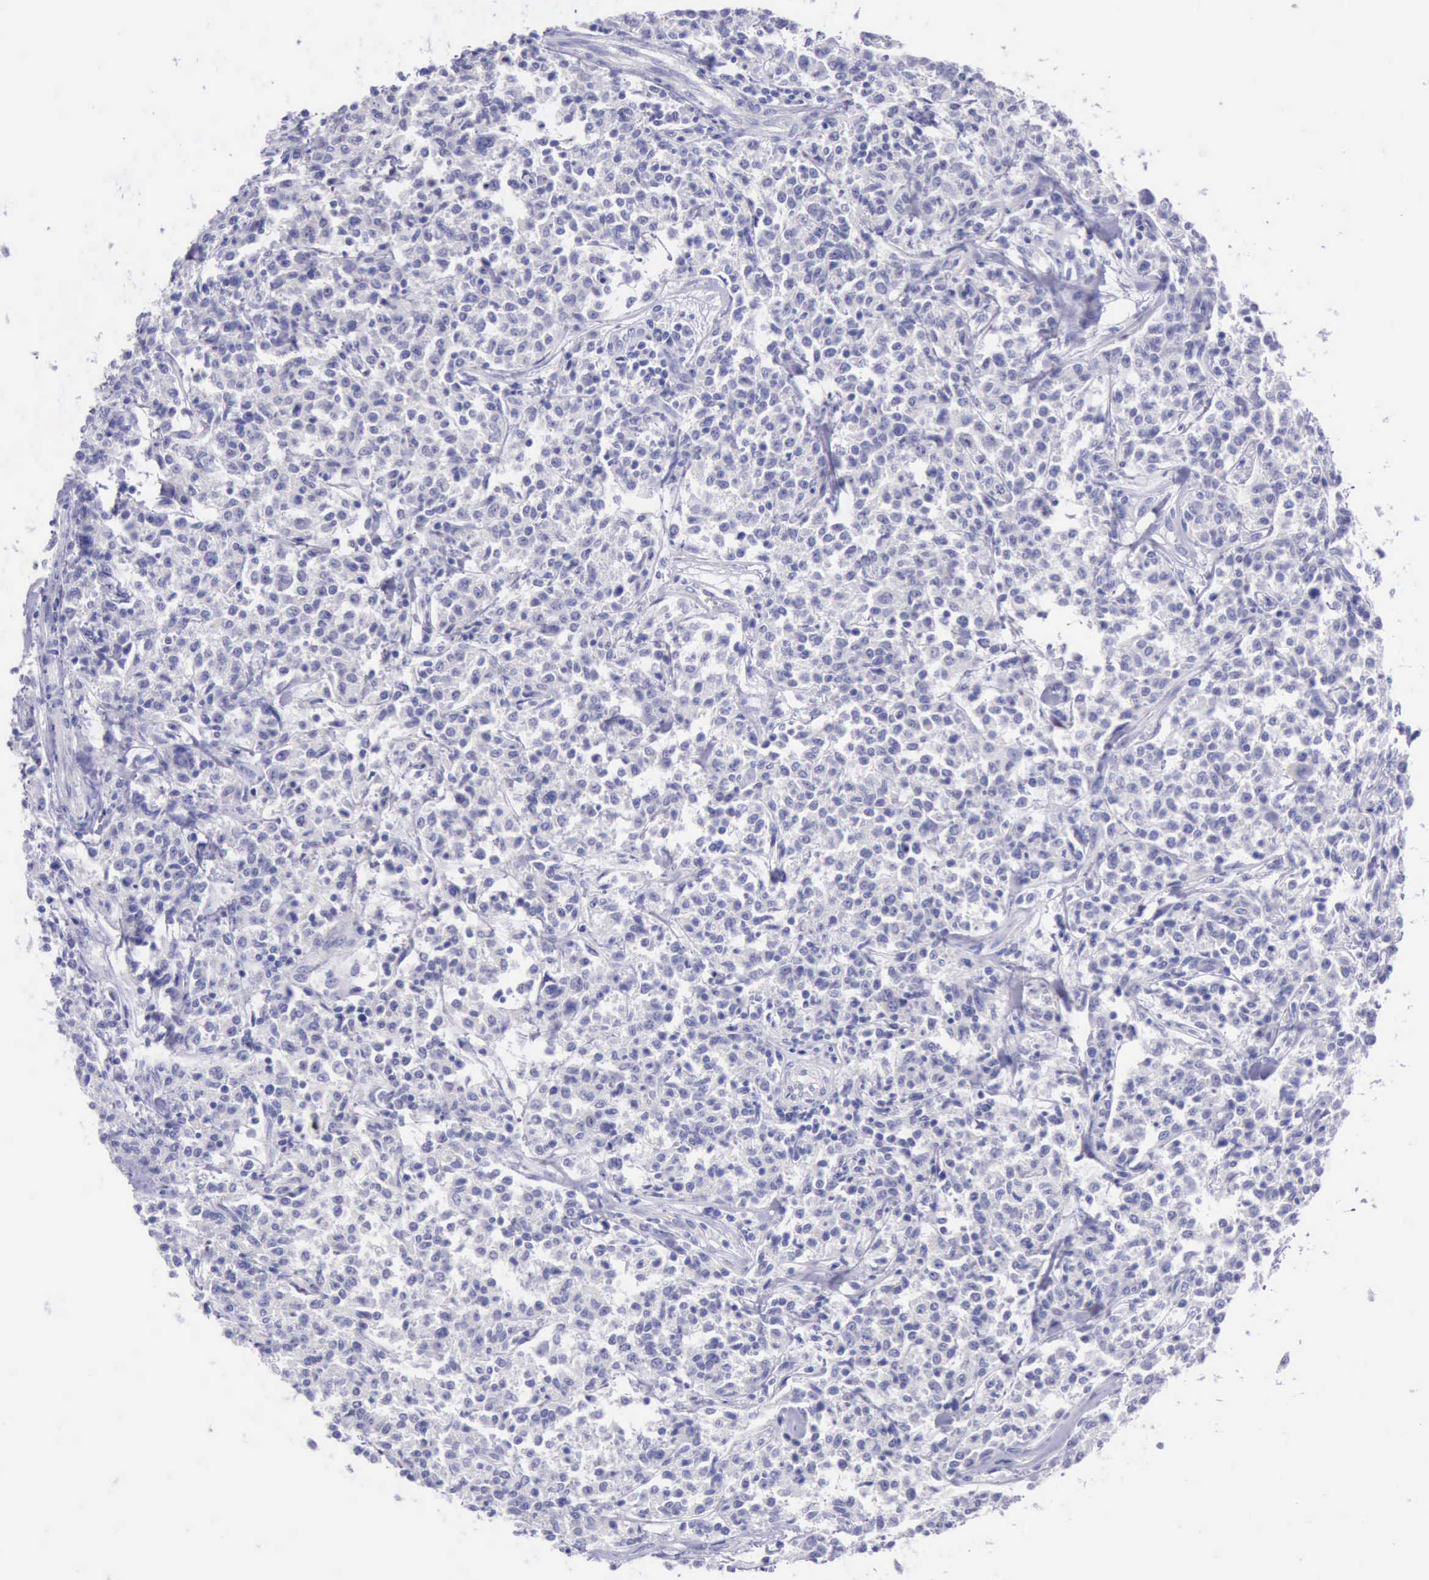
{"staining": {"intensity": "negative", "quantity": "none", "location": "none"}, "tissue": "lymphoma", "cell_type": "Tumor cells", "image_type": "cancer", "snomed": [{"axis": "morphology", "description": "Malignant lymphoma, non-Hodgkin's type, Low grade"}, {"axis": "topography", "description": "Small intestine"}], "caption": "Lymphoma was stained to show a protein in brown. There is no significant staining in tumor cells.", "gene": "LRFN5", "patient": {"sex": "female", "age": 59}}